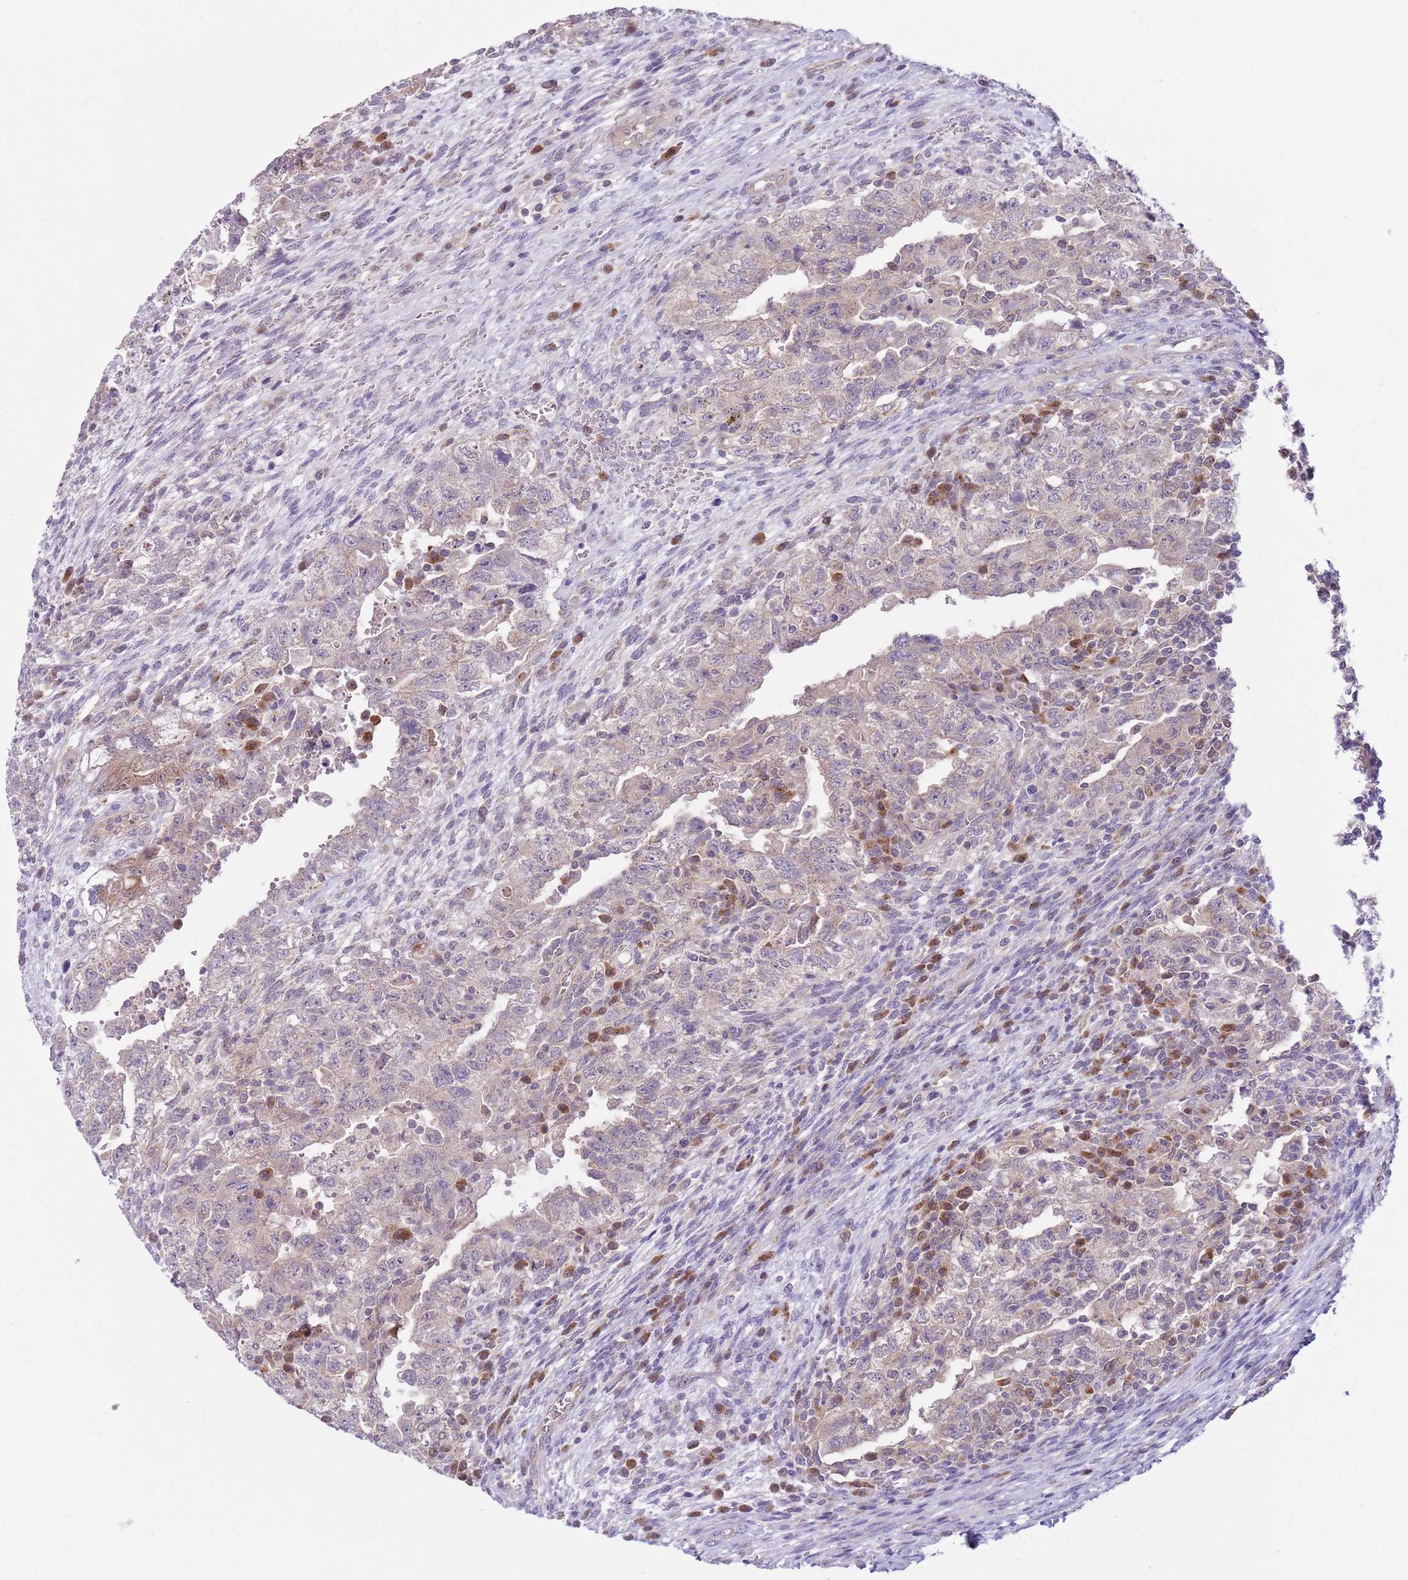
{"staining": {"intensity": "weak", "quantity": "<25%", "location": "cytoplasmic/membranous"}, "tissue": "testis cancer", "cell_type": "Tumor cells", "image_type": "cancer", "snomed": [{"axis": "morphology", "description": "Carcinoma, Embryonal, NOS"}, {"axis": "topography", "description": "Testis"}], "caption": "Tumor cells are negative for brown protein staining in testis cancer.", "gene": "COPE", "patient": {"sex": "male", "age": 26}}